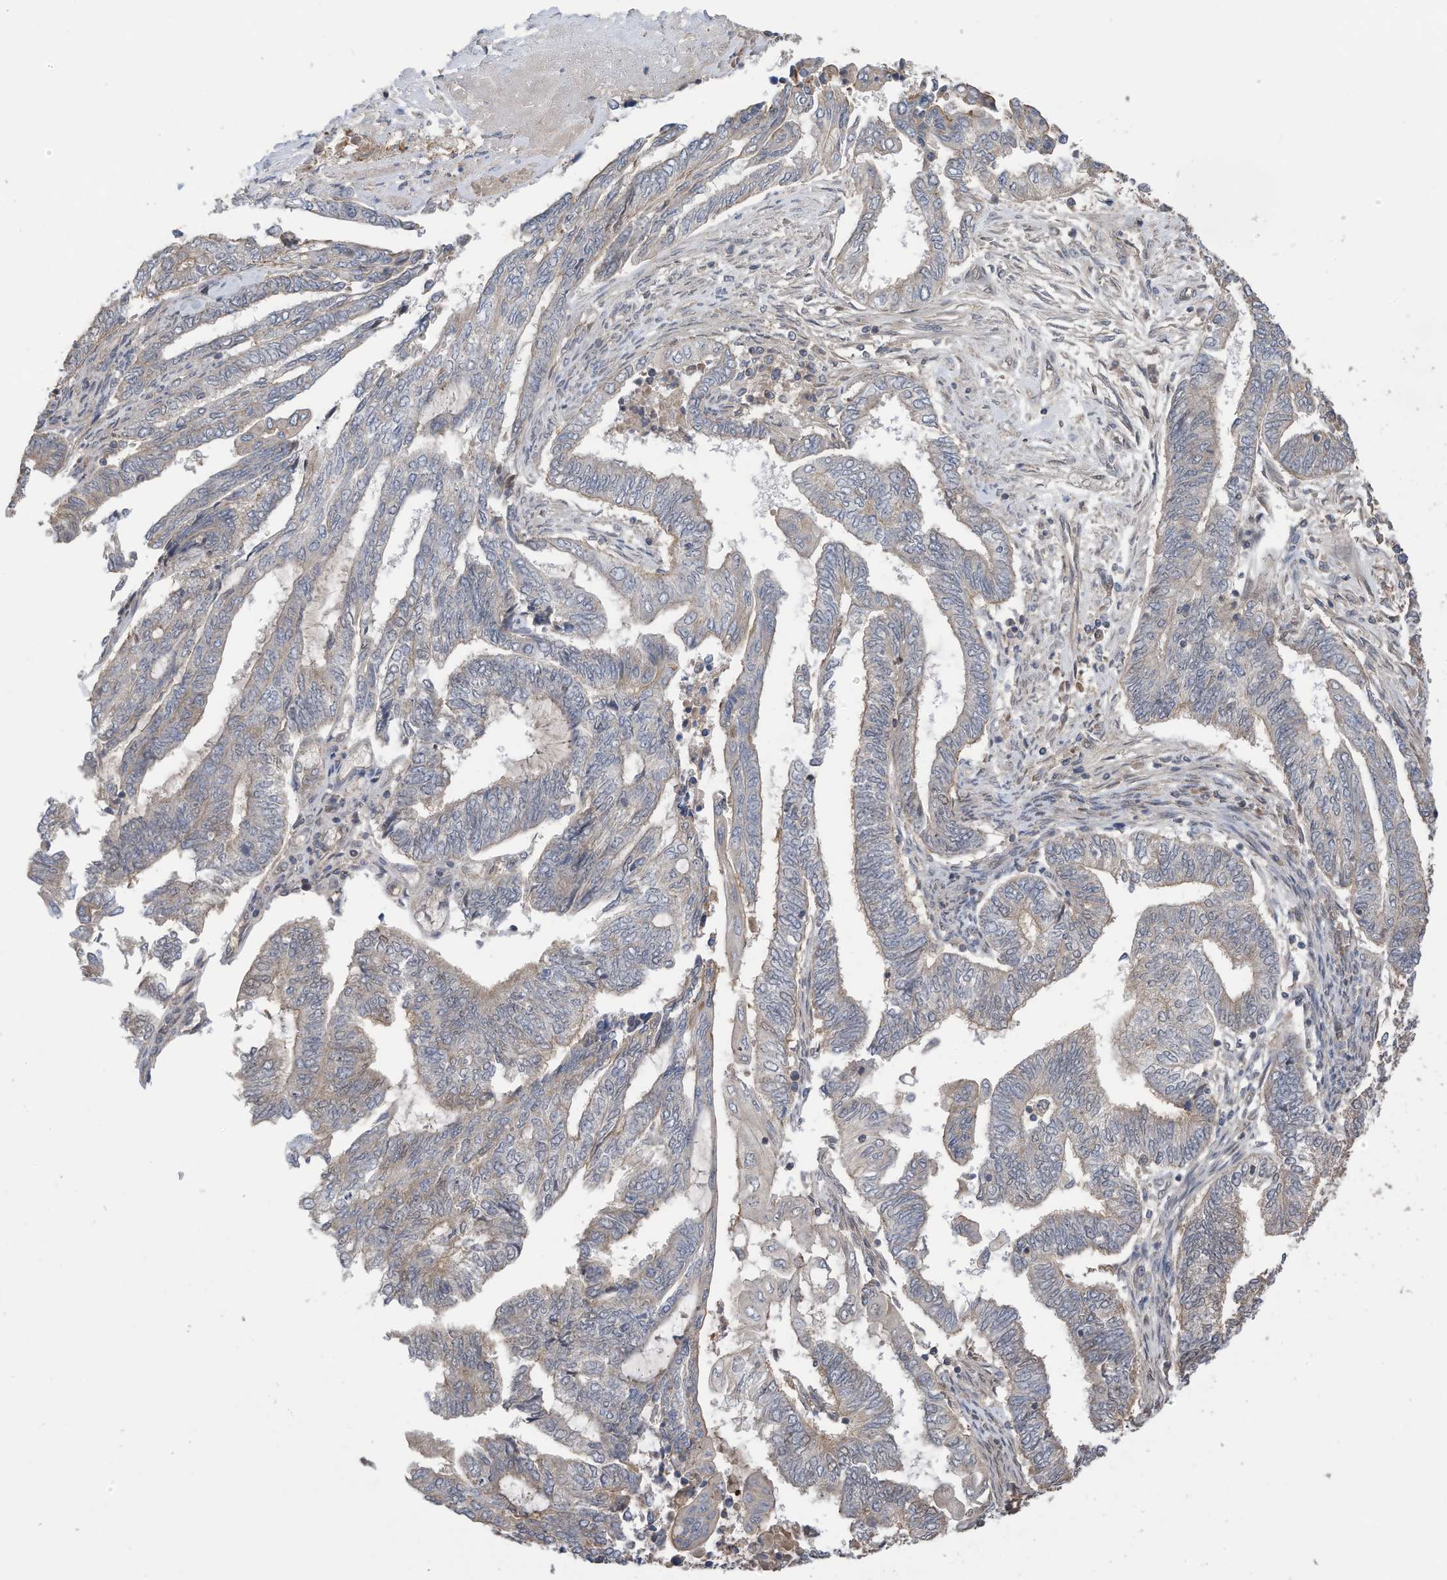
{"staining": {"intensity": "weak", "quantity": "<25%", "location": "cytoplasmic/membranous"}, "tissue": "endometrial cancer", "cell_type": "Tumor cells", "image_type": "cancer", "snomed": [{"axis": "morphology", "description": "Adenocarcinoma, NOS"}, {"axis": "topography", "description": "Uterus"}, {"axis": "topography", "description": "Endometrium"}], "caption": "Immunohistochemistry (IHC) image of neoplastic tissue: adenocarcinoma (endometrial) stained with DAB exhibits no significant protein expression in tumor cells.", "gene": "REC8", "patient": {"sex": "female", "age": 70}}